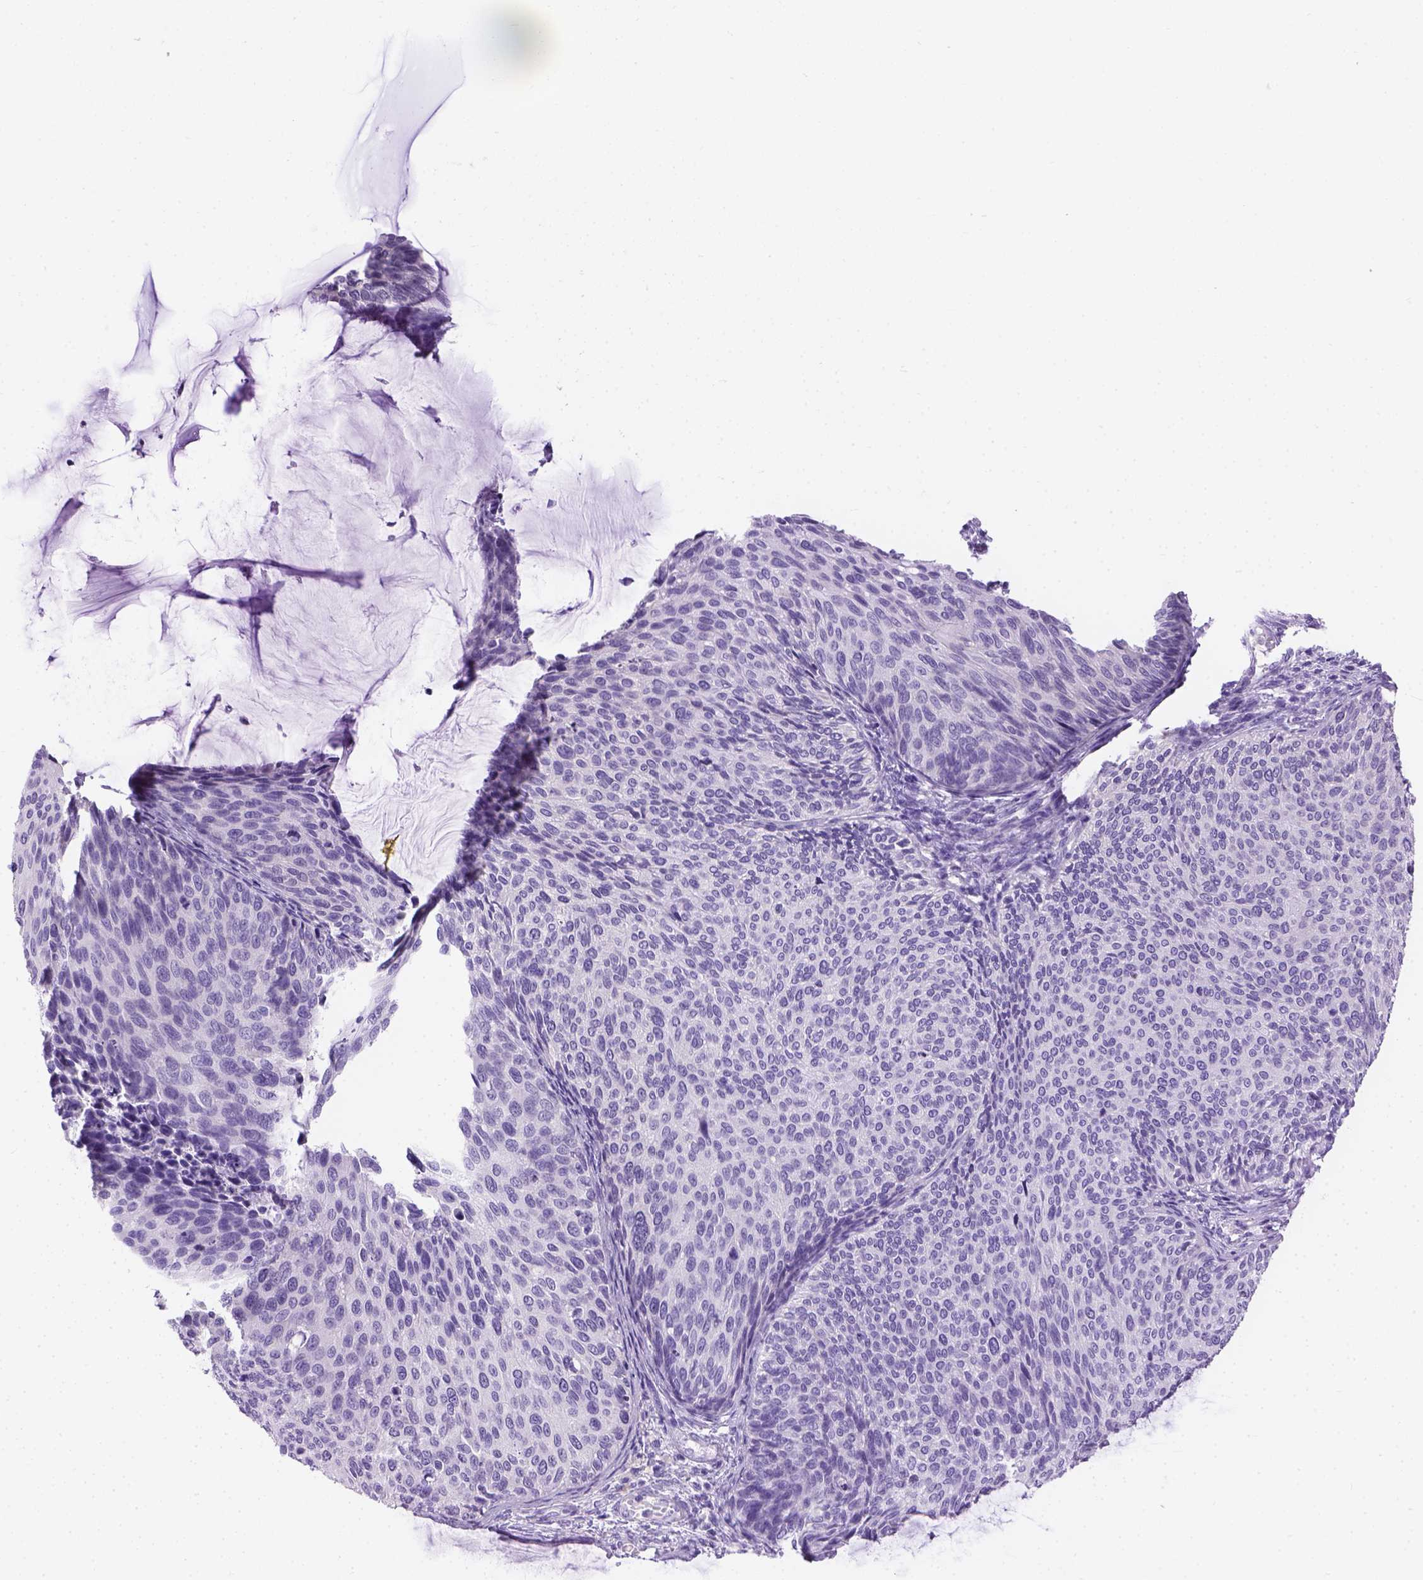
{"staining": {"intensity": "negative", "quantity": "none", "location": "none"}, "tissue": "cervical cancer", "cell_type": "Tumor cells", "image_type": "cancer", "snomed": [{"axis": "morphology", "description": "Squamous cell carcinoma, NOS"}, {"axis": "topography", "description": "Cervix"}], "caption": "Squamous cell carcinoma (cervical) was stained to show a protein in brown. There is no significant expression in tumor cells.", "gene": "TMEM38A", "patient": {"sex": "female", "age": 36}}